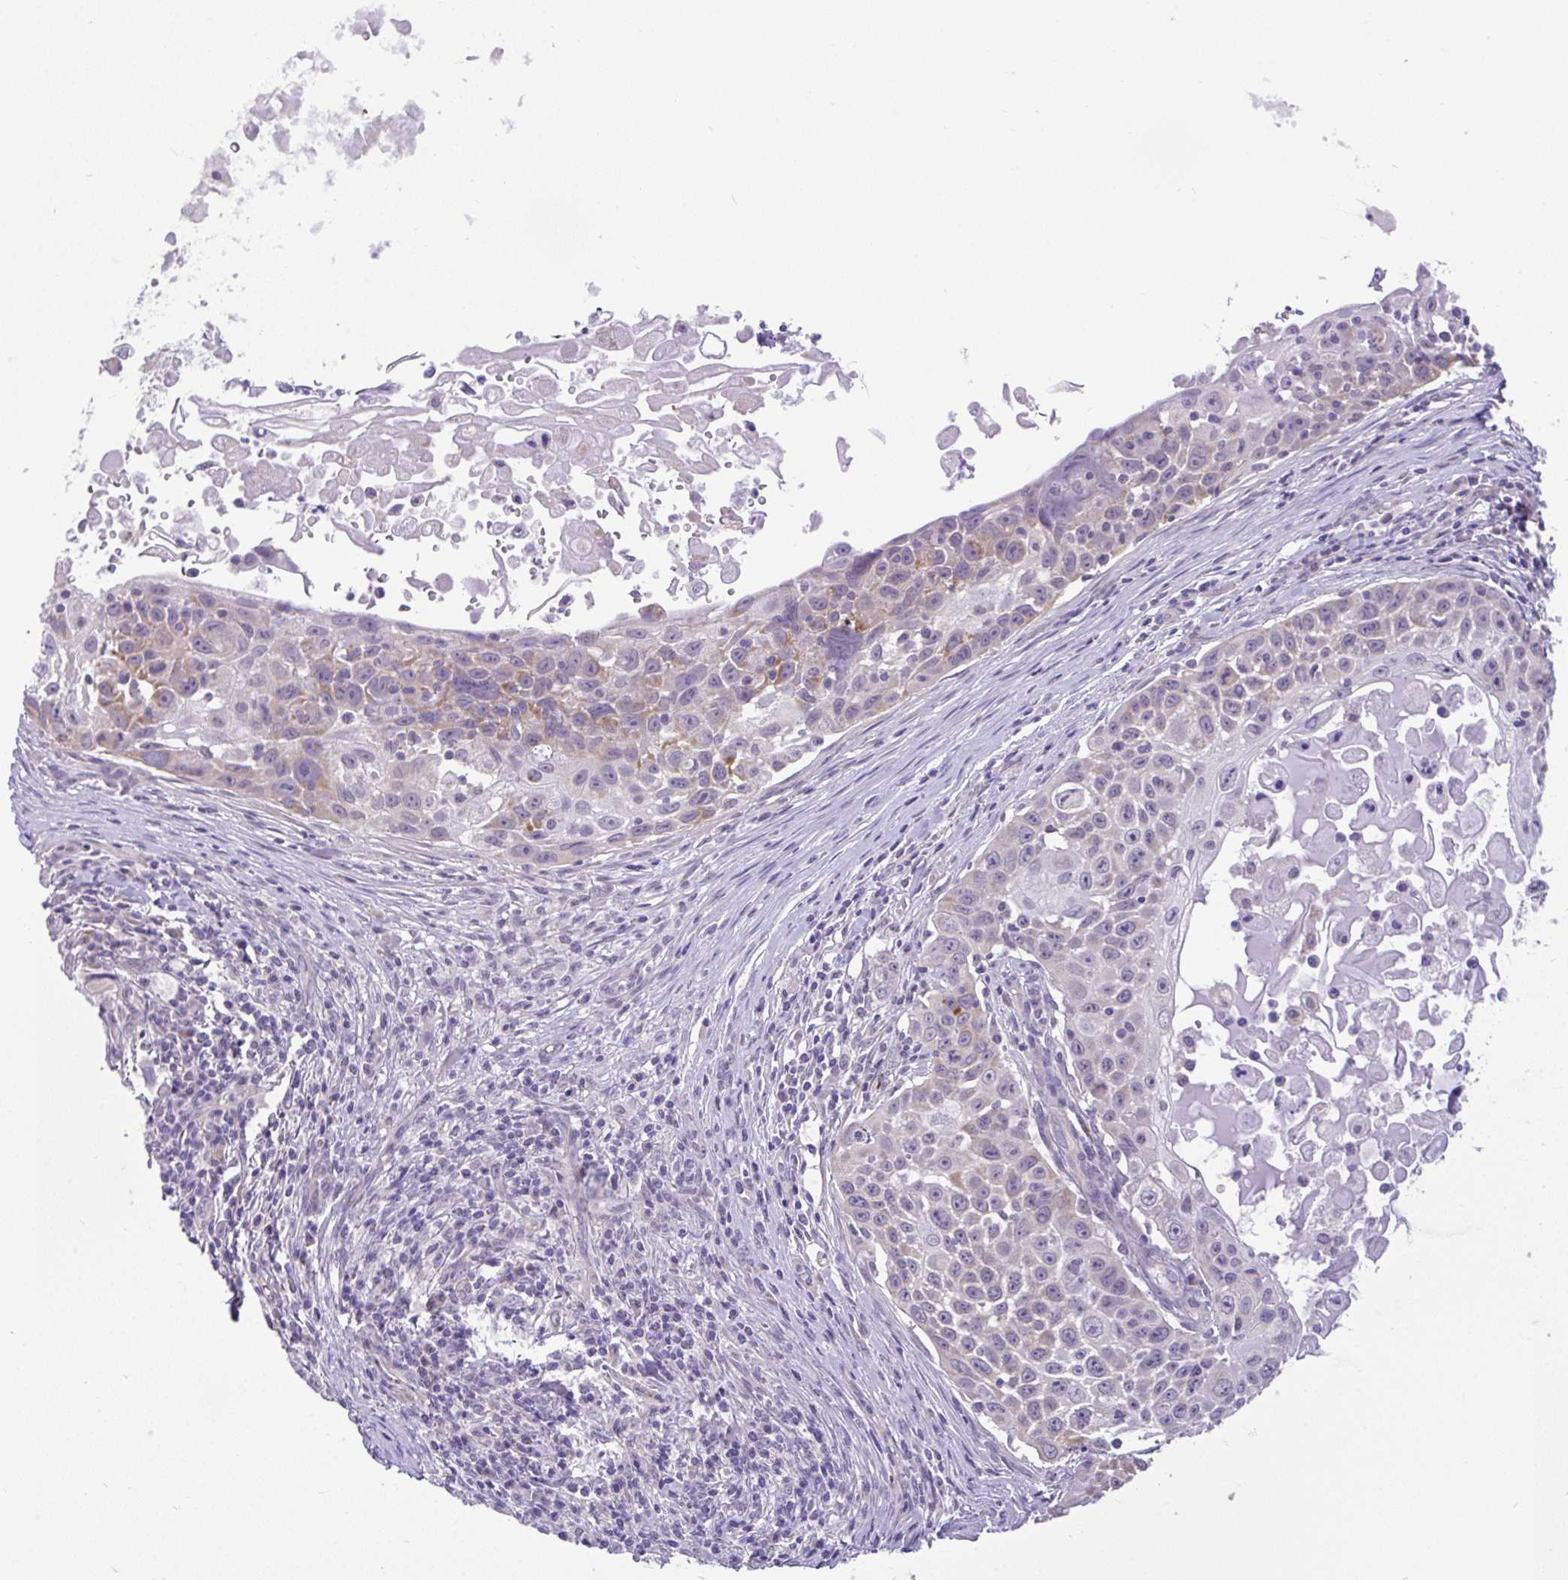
{"staining": {"intensity": "moderate", "quantity": "<25%", "location": "cytoplasmic/membranous"}, "tissue": "skin cancer", "cell_type": "Tumor cells", "image_type": "cancer", "snomed": [{"axis": "morphology", "description": "Squamous cell carcinoma, NOS"}, {"axis": "topography", "description": "Skin"}], "caption": "Skin cancer (squamous cell carcinoma) tissue reveals moderate cytoplasmic/membranous expression in about <25% of tumor cells Nuclei are stained in blue.", "gene": "PYCR2", "patient": {"sex": "male", "age": 24}}